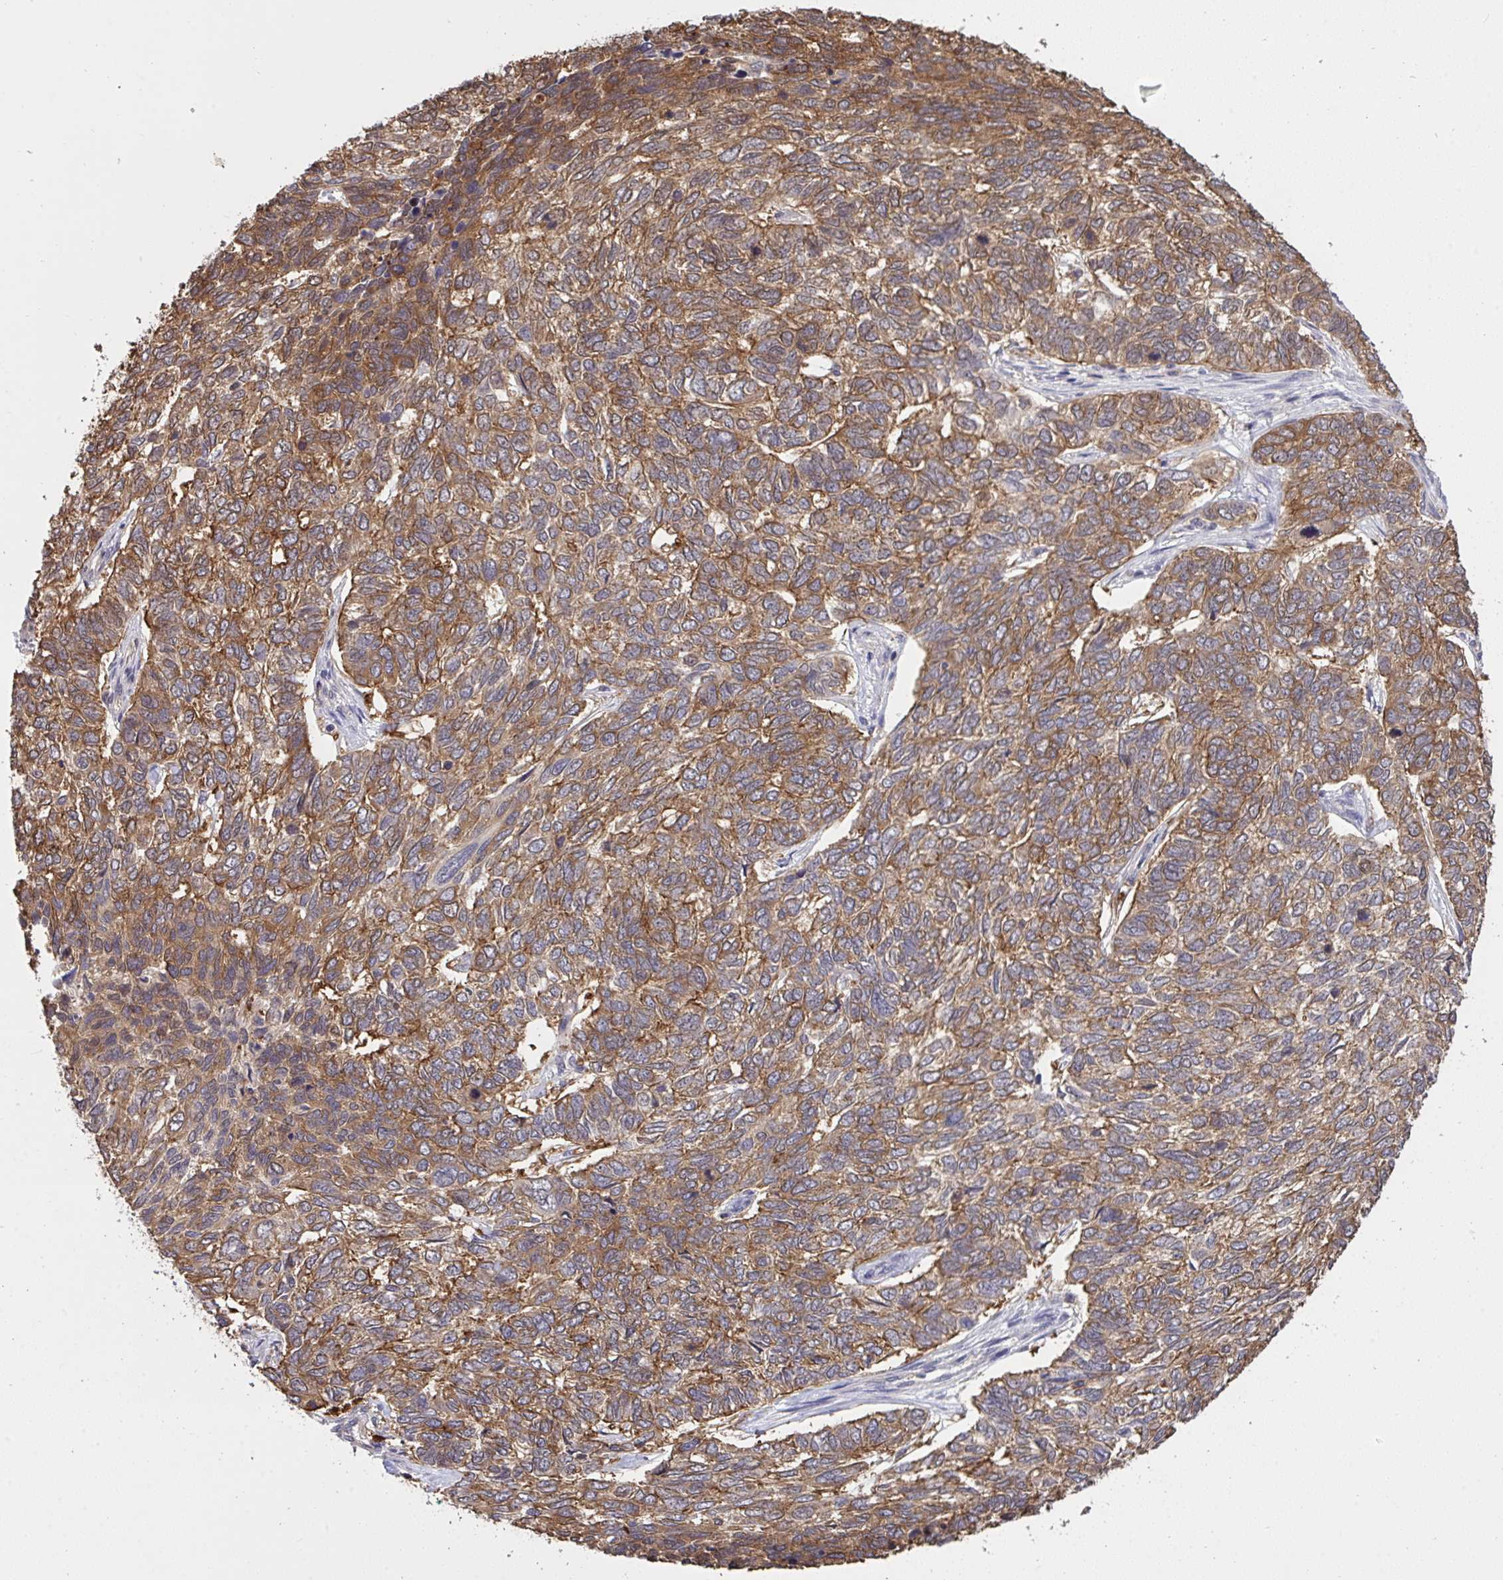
{"staining": {"intensity": "moderate", "quantity": ">75%", "location": "cytoplasmic/membranous"}, "tissue": "skin cancer", "cell_type": "Tumor cells", "image_type": "cancer", "snomed": [{"axis": "morphology", "description": "Basal cell carcinoma"}, {"axis": "topography", "description": "Skin"}], "caption": "A medium amount of moderate cytoplasmic/membranous positivity is present in approximately >75% of tumor cells in skin basal cell carcinoma tissue. (brown staining indicates protein expression, while blue staining denotes nuclei).", "gene": "C12orf57", "patient": {"sex": "female", "age": 65}}